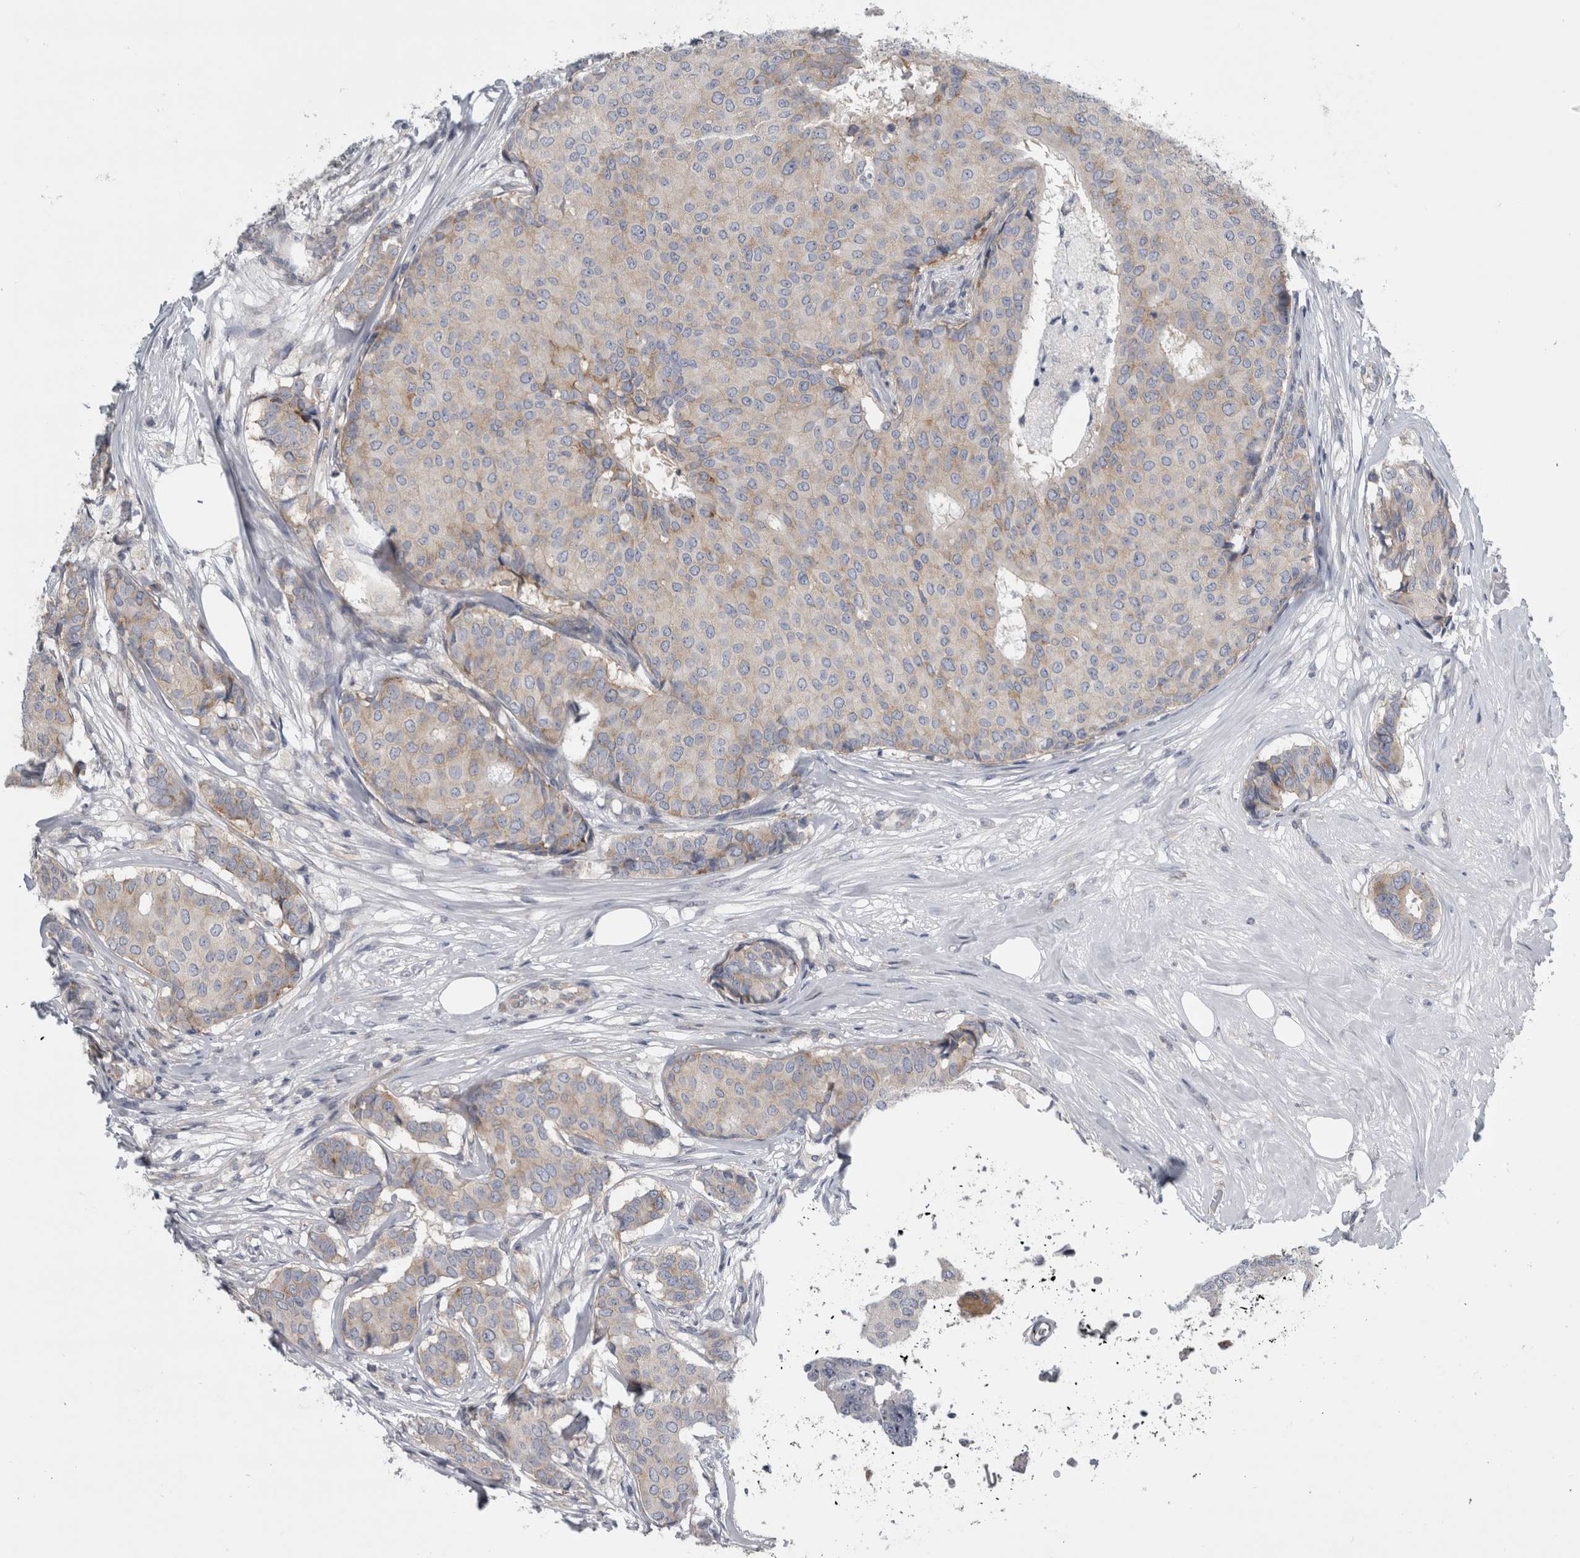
{"staining": {"intensity": "weak", "quantity": "25%-75%", "location": "cytoplasmic/membranous"}, "tissue": "breast cancer", "cell_type": "Tumor cells", "image_type": "cancer", "snomed": [{"axis": "morphology", "description": "Duct carcinoma"}, {"axis": "topography", "description": "Breast"}], "caption": "Immunohistochemical staining of human breast intraductal carcinoma displays low levels of weak cytoplasmic/membranous expression in about 25%-75% of tumor cells.", "gene": "PRRC2C", "patient": {"sex": "female", "age": 75}}